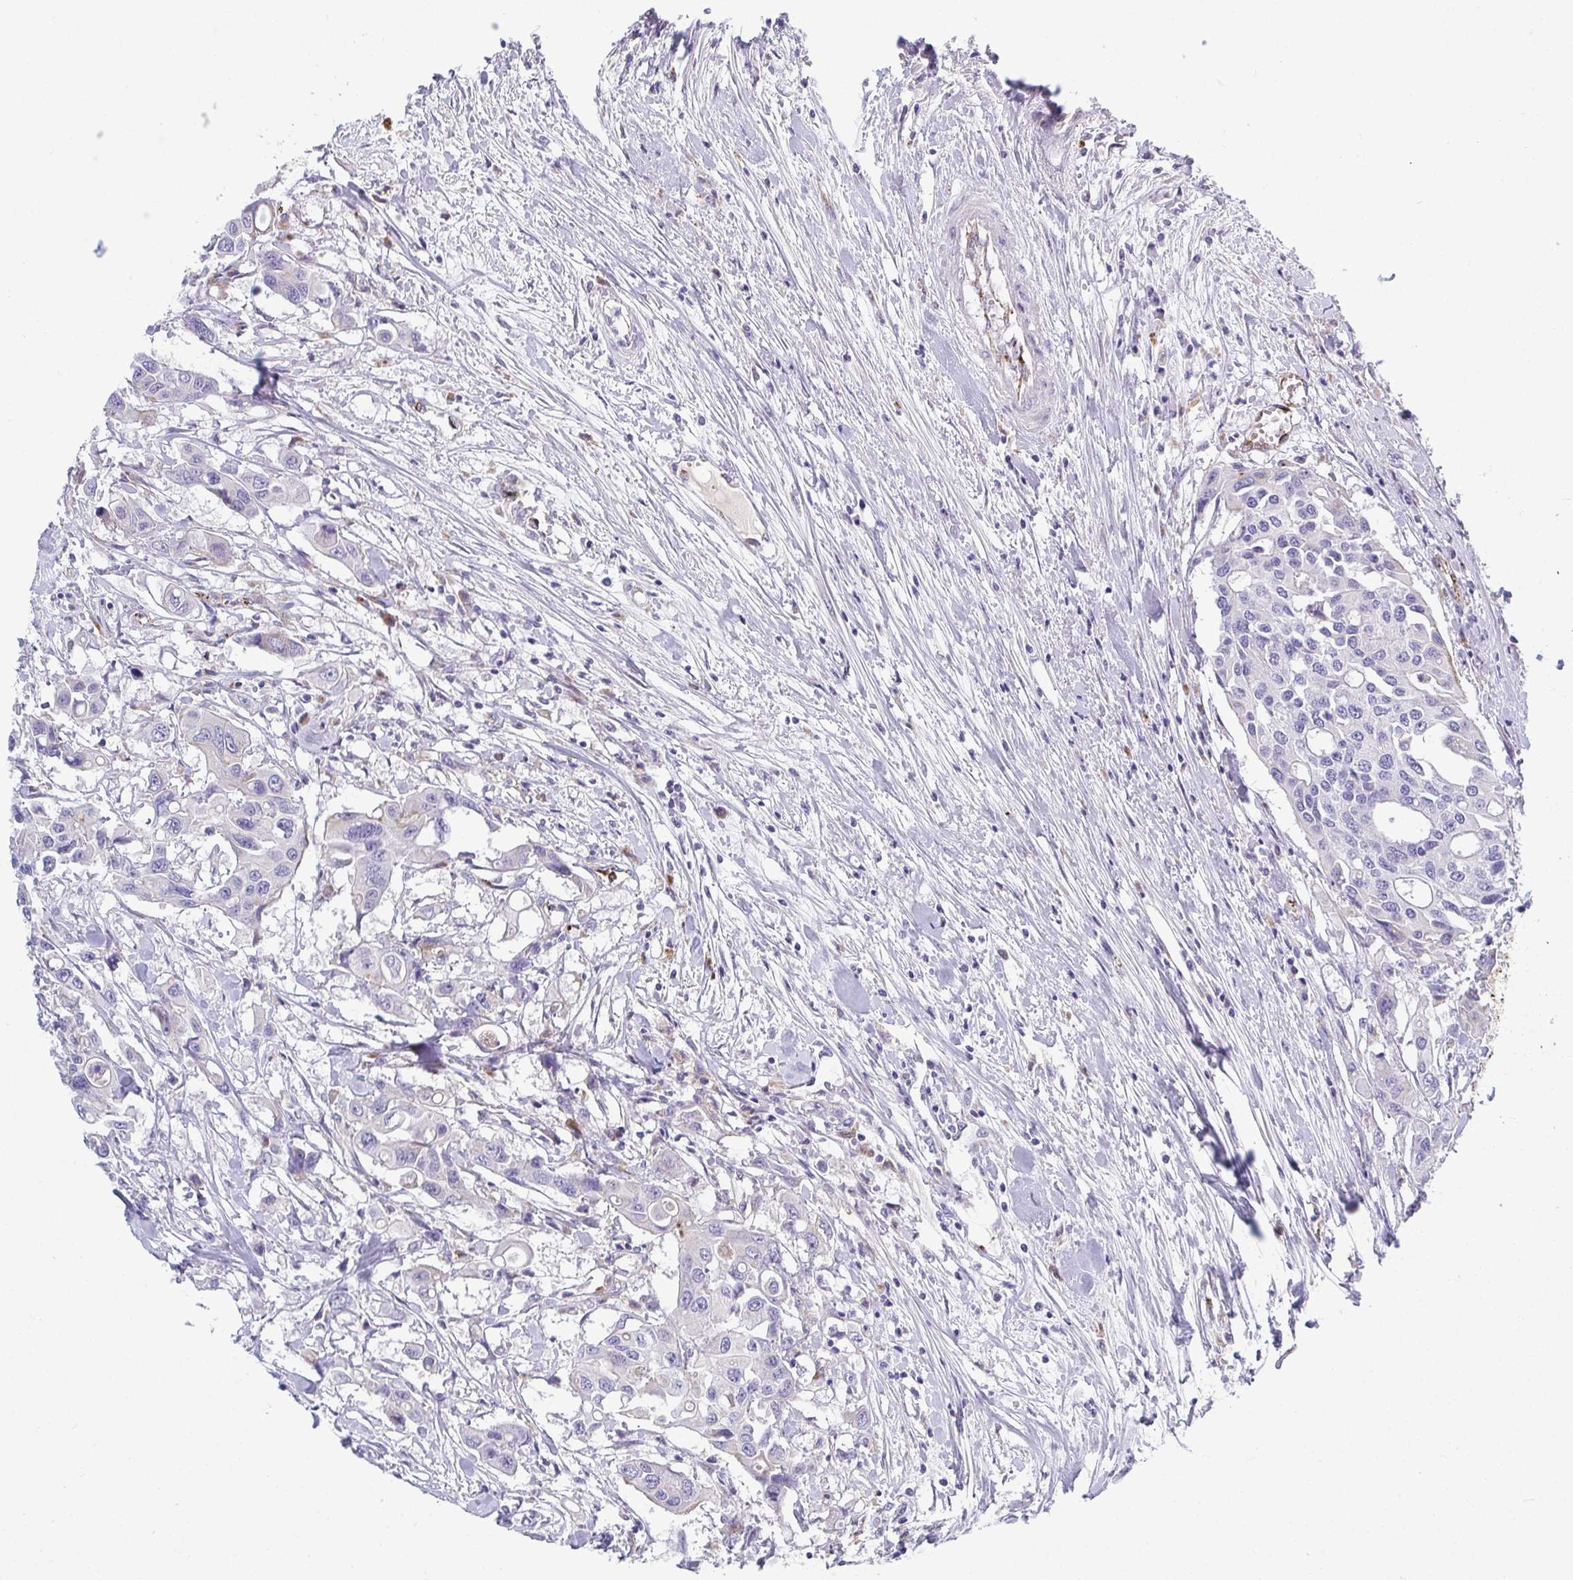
{"staining": {"intensity": "negative", "quantity": "none", "location": "none"}, "tissue": "colorectal cancer", "cell_type": "Tumor cells", "image_type": "cancer", "snomed": [{"axis": "morphology", "description": "Adenocarcinoma, NOS"}, {"axis": "topography", "description": "Colon"}], "caption": "Immunohistochemistry (IHC) photomicrograph of neoplastic tissue: colorectal adenocarcinoma stained with DAB (3,3'-diaminobenzidine) reveals no significant protein positivity in tumor cells.", "gene": "TOR1AIP2", "patient": {"sex": "male", "age": 77}}